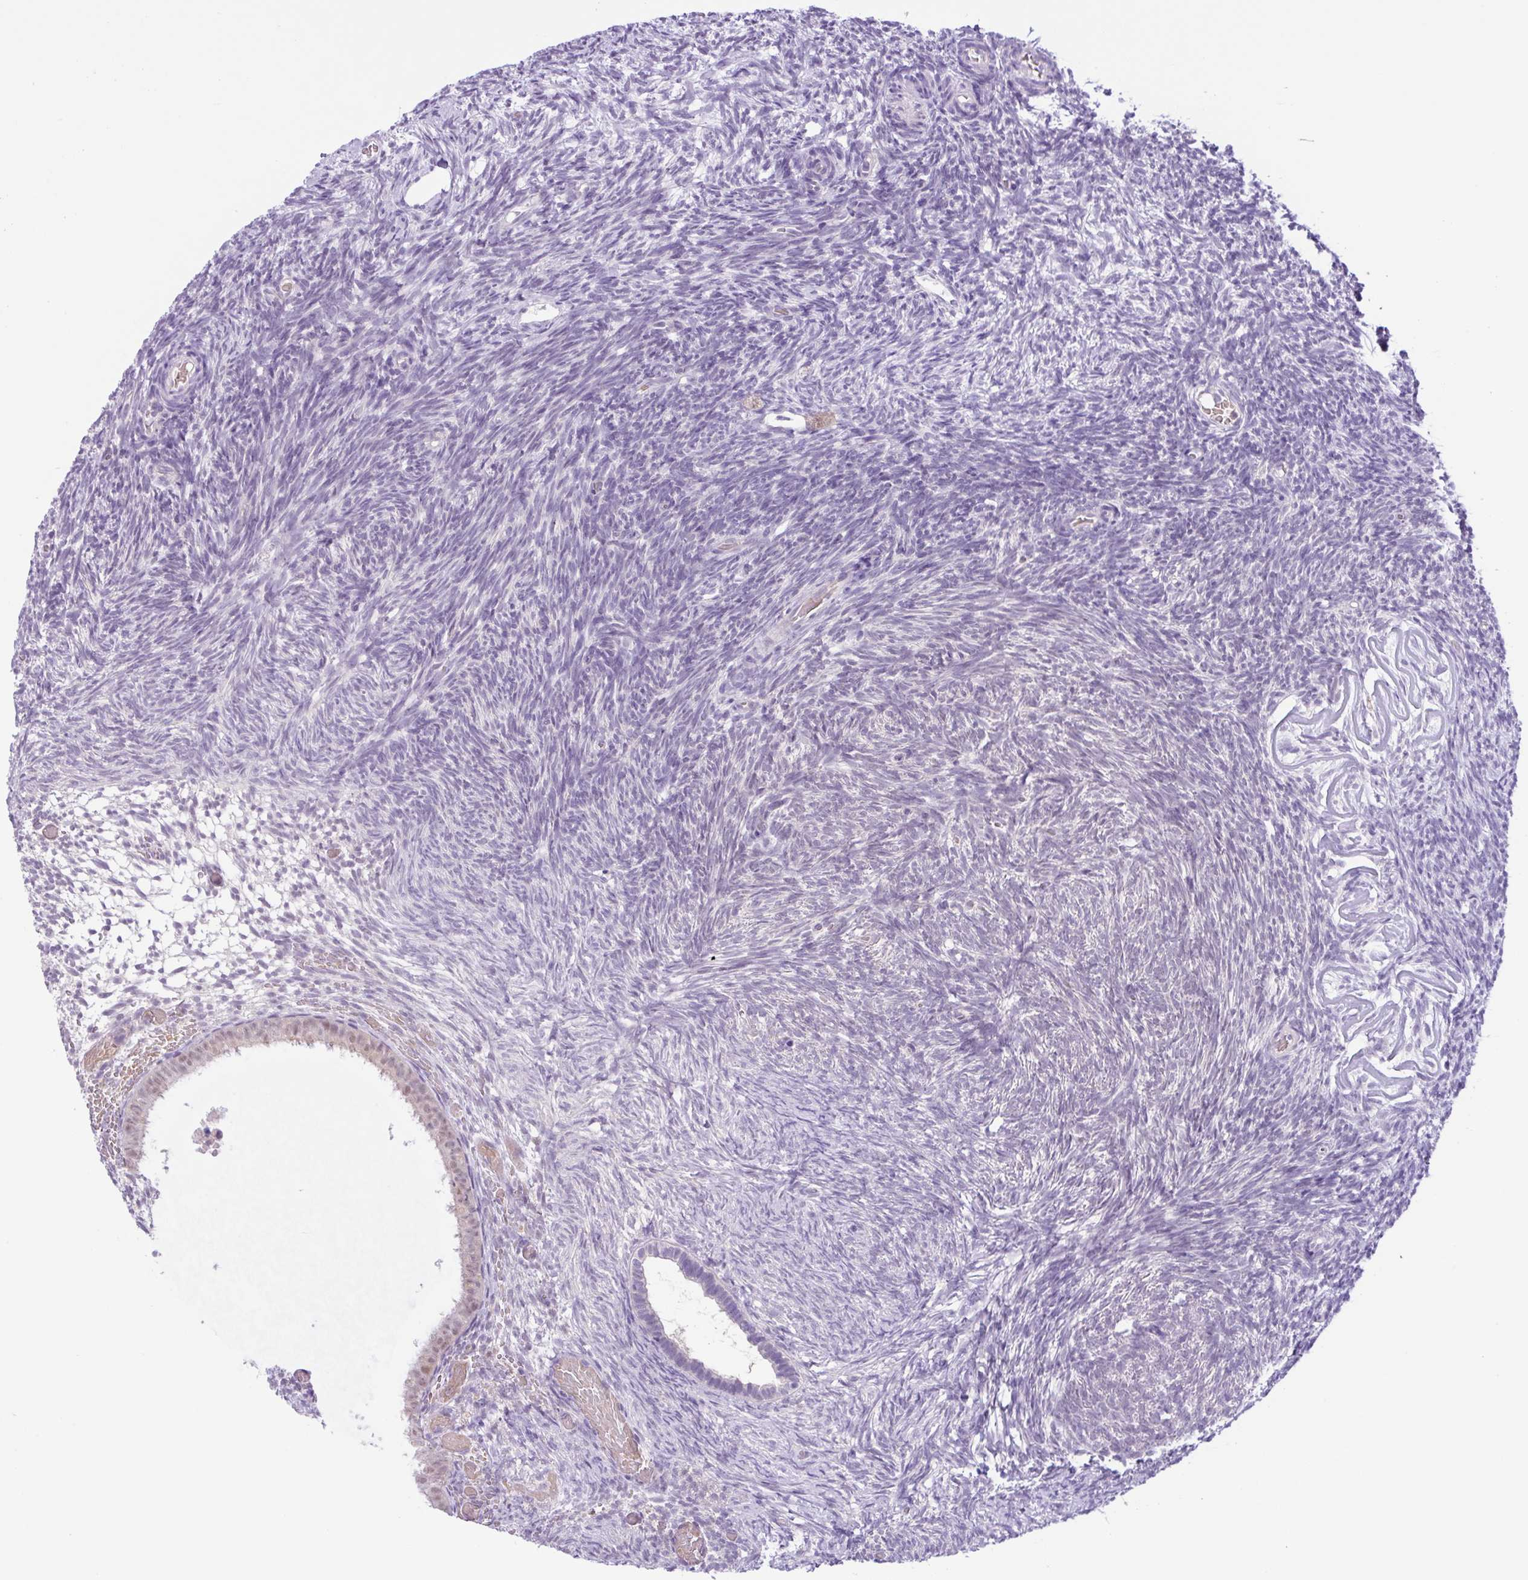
{"staining": {"intensity": "negative", "quantity": "none", "location": "none"}, "tissue": "ovary", "cell_type": "Follicle cells", "image_type": "normal", "snomed": [{"axis": "morphology", "description": "Normal tissue, NOS"}, {"axis": "topography", "description": "Ovary"}], "caption": "Immunohistochemical staining of benign ovary exhibits no significant positivity in follicle cells. (DAB immunohistochemistry, high magnification).", "gene": "TONSL", "patient": {"sex": "female", "age": 39}}